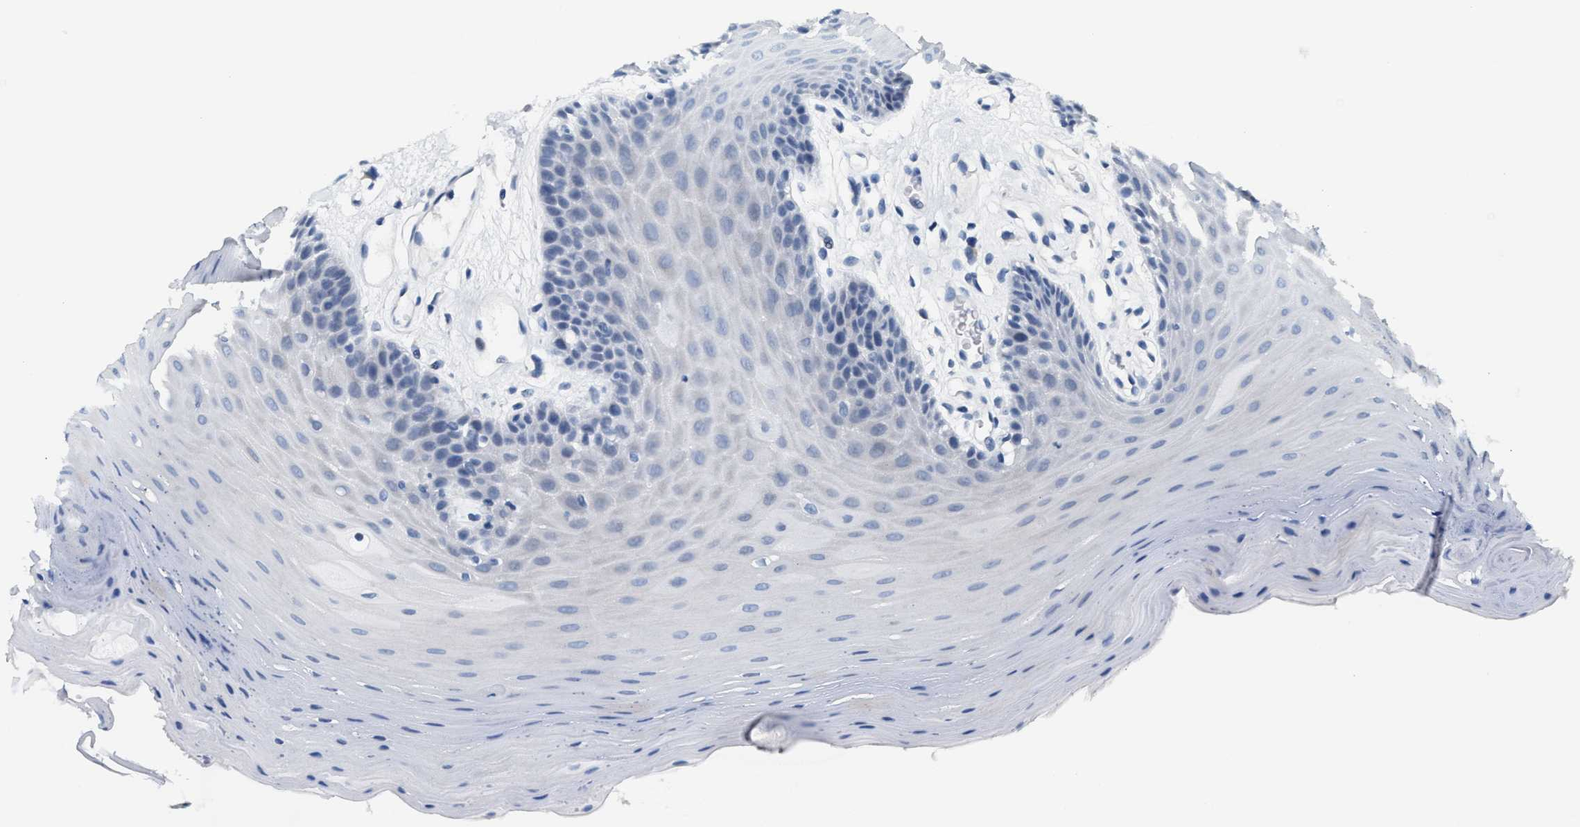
{"staining": {"intensity": "weak", "quantity": "<25%", "location": "cytoplasmic/membranous"}, "tissue": "oral mucosa", "cell_type": "Squamous epithelial cells", "image_type": "normal", "snomed": [{"axis": "morphology", "description": "Normal tissue, NOS"}, {"axis": "morphology", "description": "Squamous cell carcinoma, NOS"}, {"axis": "topography", "description": "Oral tissue"}, {"axis": "topography", "description": "Head-Neck"}], "caption": "Squamous epithelial cells show no significant positivity in normal oral mucosa. (Immunohistochemistry, brightfield microscopy, high magnification).", "gene": "CLGN", "patient": {"sex": "male", "age": 71}}